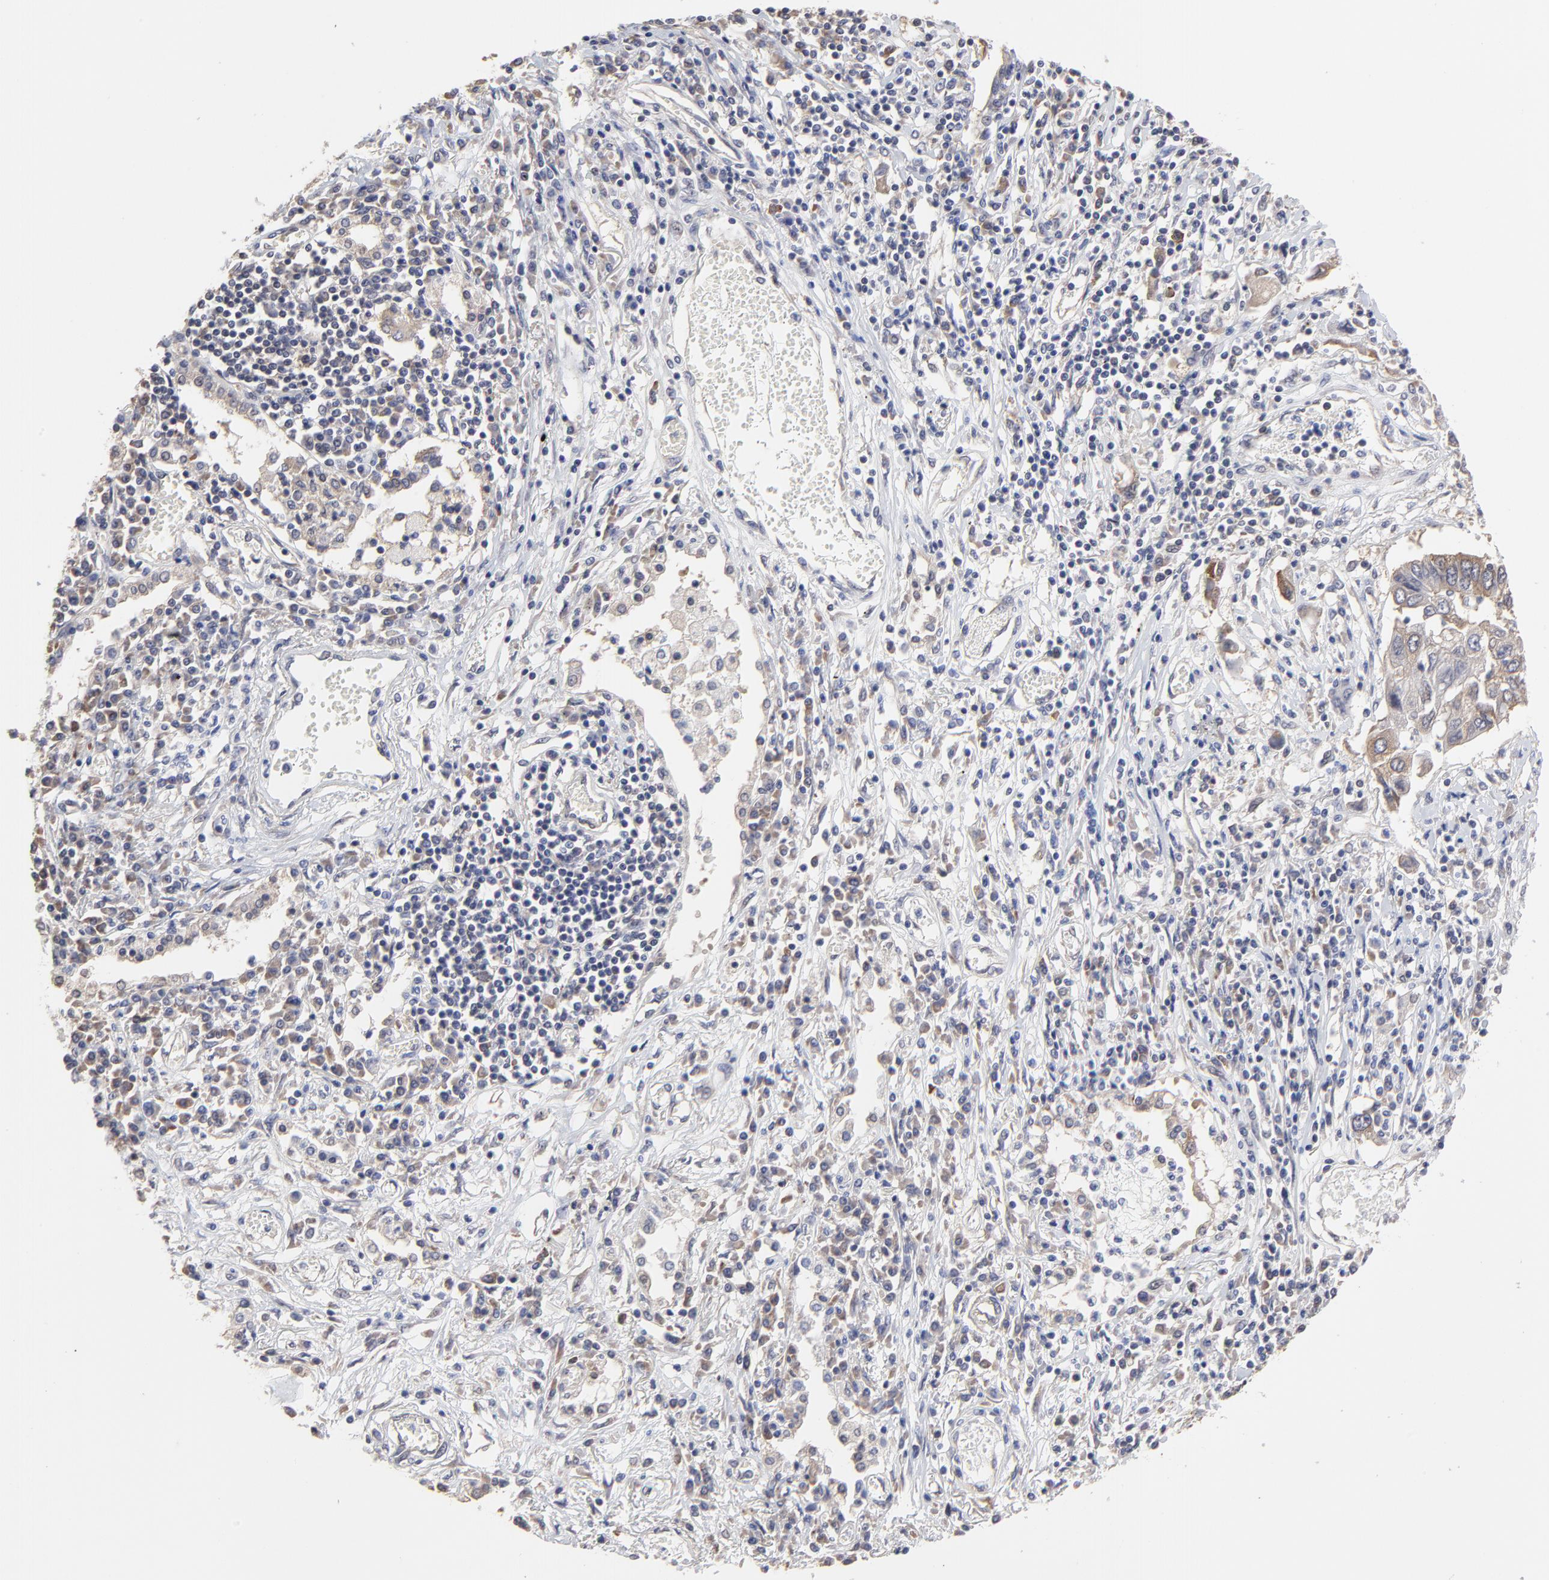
{"staining": {"intensity": "moderate", "quantity": "25%-75%", "location": "cytoplasmic/membranous"}, "tissue": "lung cancer", "cell_type": "Tumor cells", "image_type": "cancer", "snomed": [{"axis": "morphology", "description": "Squamous cell carcinoma, NOS"}, {"axis": "topography", "description": "Lung"}], "caption": "Human squamous cell carcinoma (lung) stained with a brown dye shows moderate cytoplasmic/membranous positive staining in approximately 25%-75% of tumor cells.", "gene": "CCT2", "patient": {"sex": "male", "age": 71}}